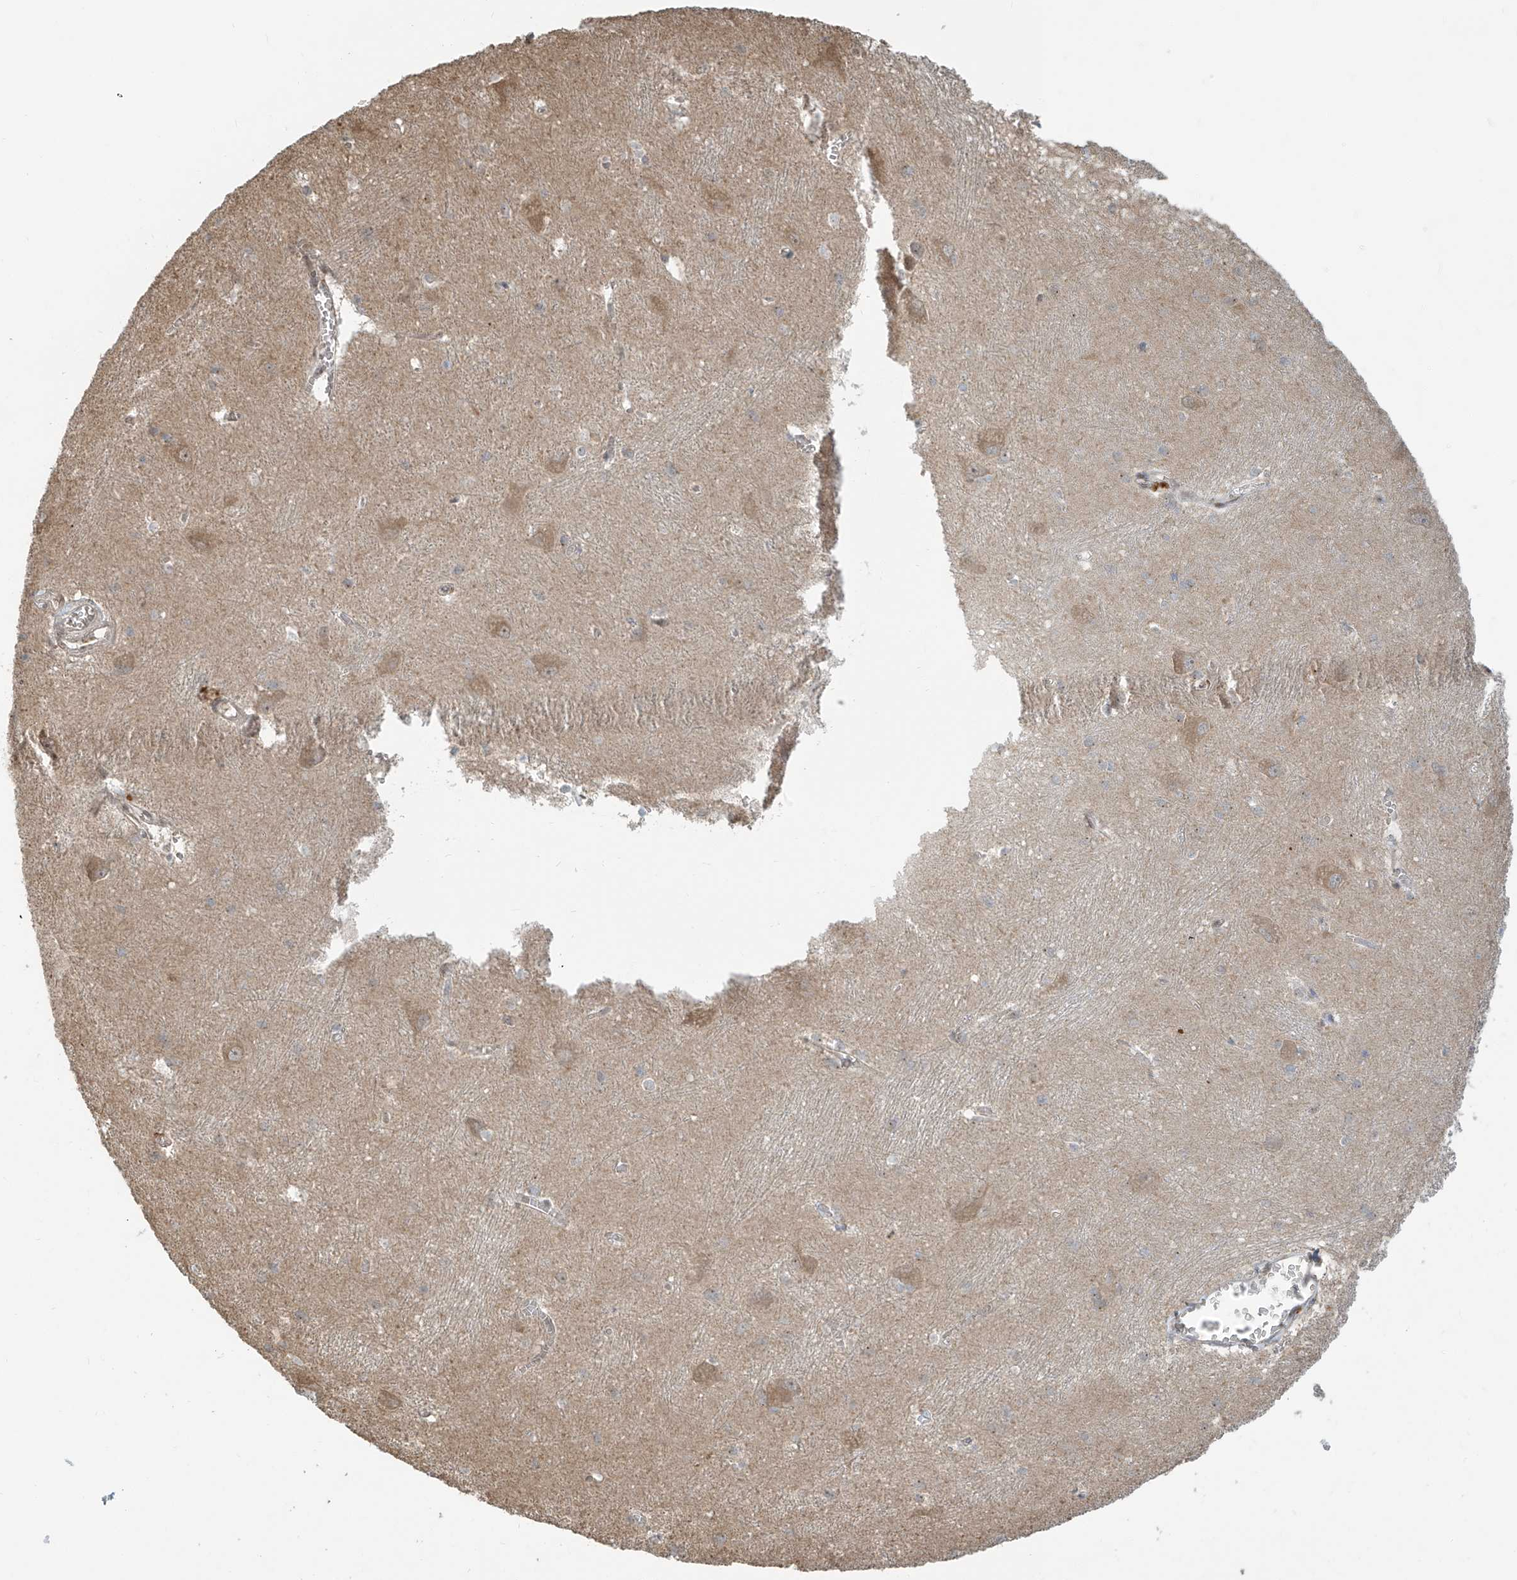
{"staining": {"intensity": "negative", "quantity": "none", "location": "none"}, "tissue": "caudate", "cell_type": "Glial cells", "image_type": "normal", "snomed": [{"axis": "morphology", "description": "Normal tissue, NOS"}, {"axis": "topography", "description": "Lateral ventricle wall"}], "caption": "The histopathology image exhibits no significant staining in glial cells of caudate.", "gene": "VMP1", "patient": {"sex": "male", "age": 37}}